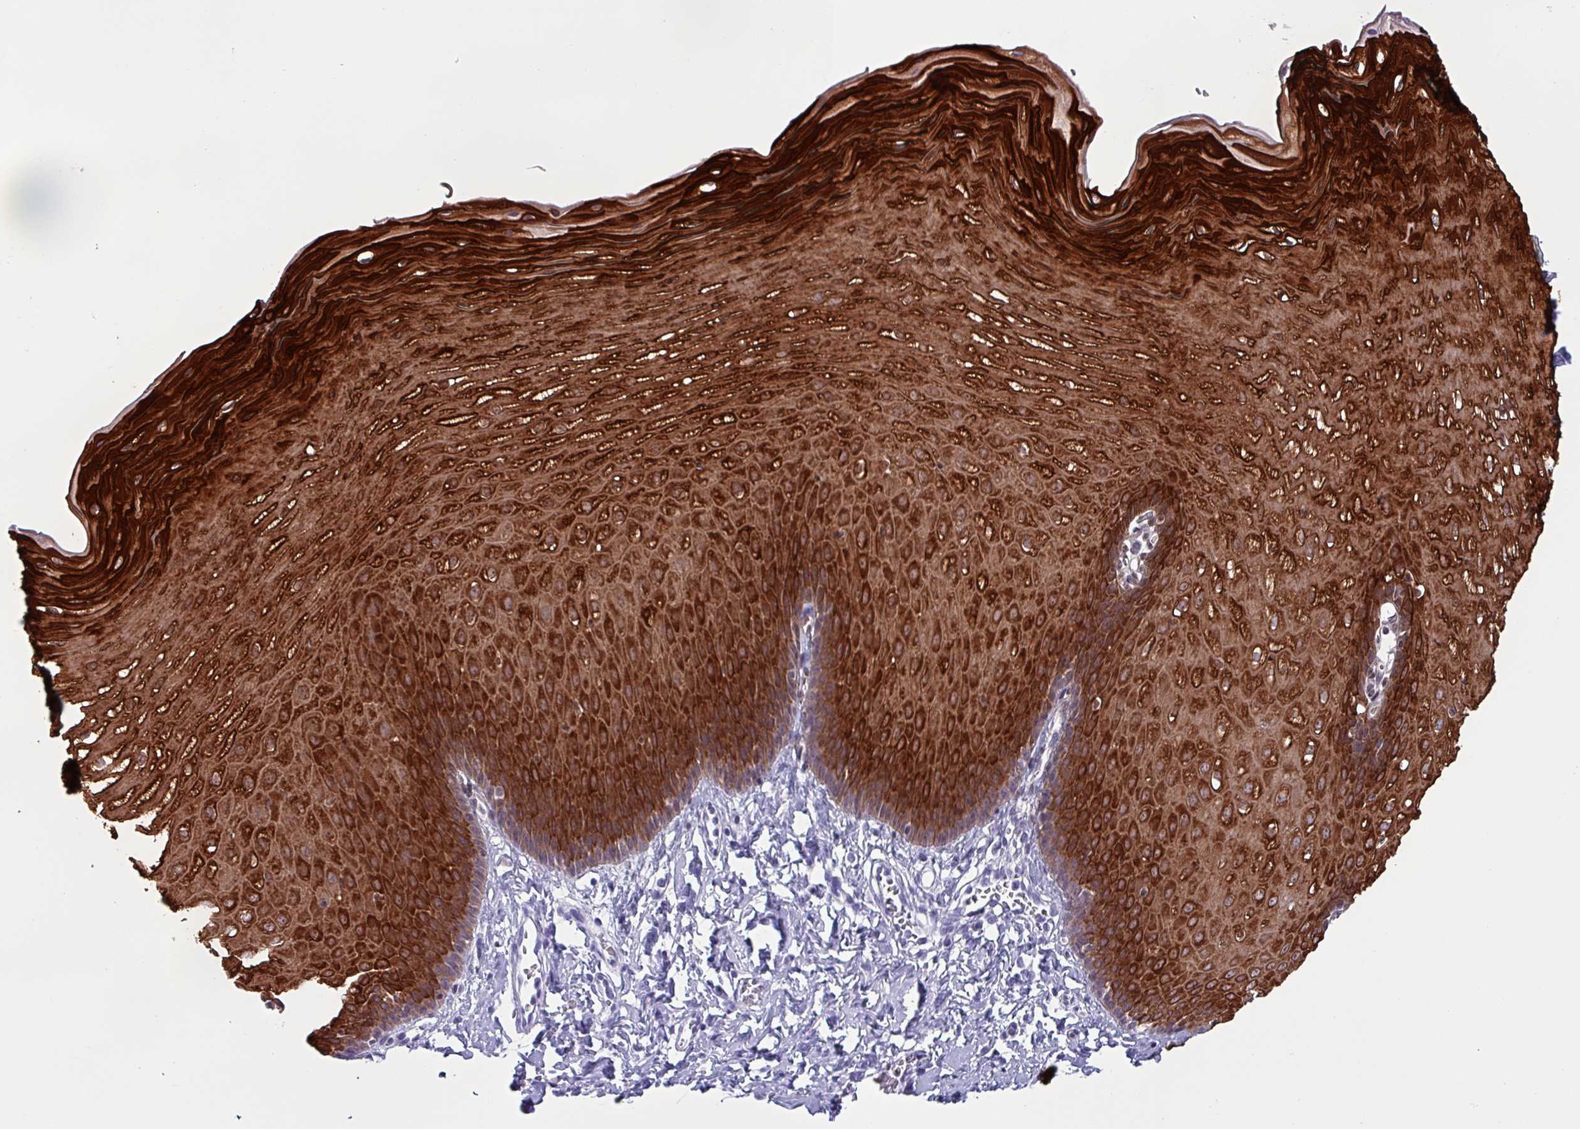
{"staining": {"intensity": "strong", "quantity": ">75%", "location": "cytoplasmic/membranous"}, "tissue": "esophagus", "cell_type": "Squamous epithelial cells", "image_type": "normal", "snomed": [{"axis": "morphology", "description": "Normal tissue, NOS"}, {"axis": "topography", "description": "Esophagus"}], "caption": "Protein expression analysis of normal human esophagus reveals strong cytoplasmic/membranous staining in approximately >75% of squamous epithelial cells.", "gene": "KRT6A", "patient": {"sex": "male", "age": 70}}